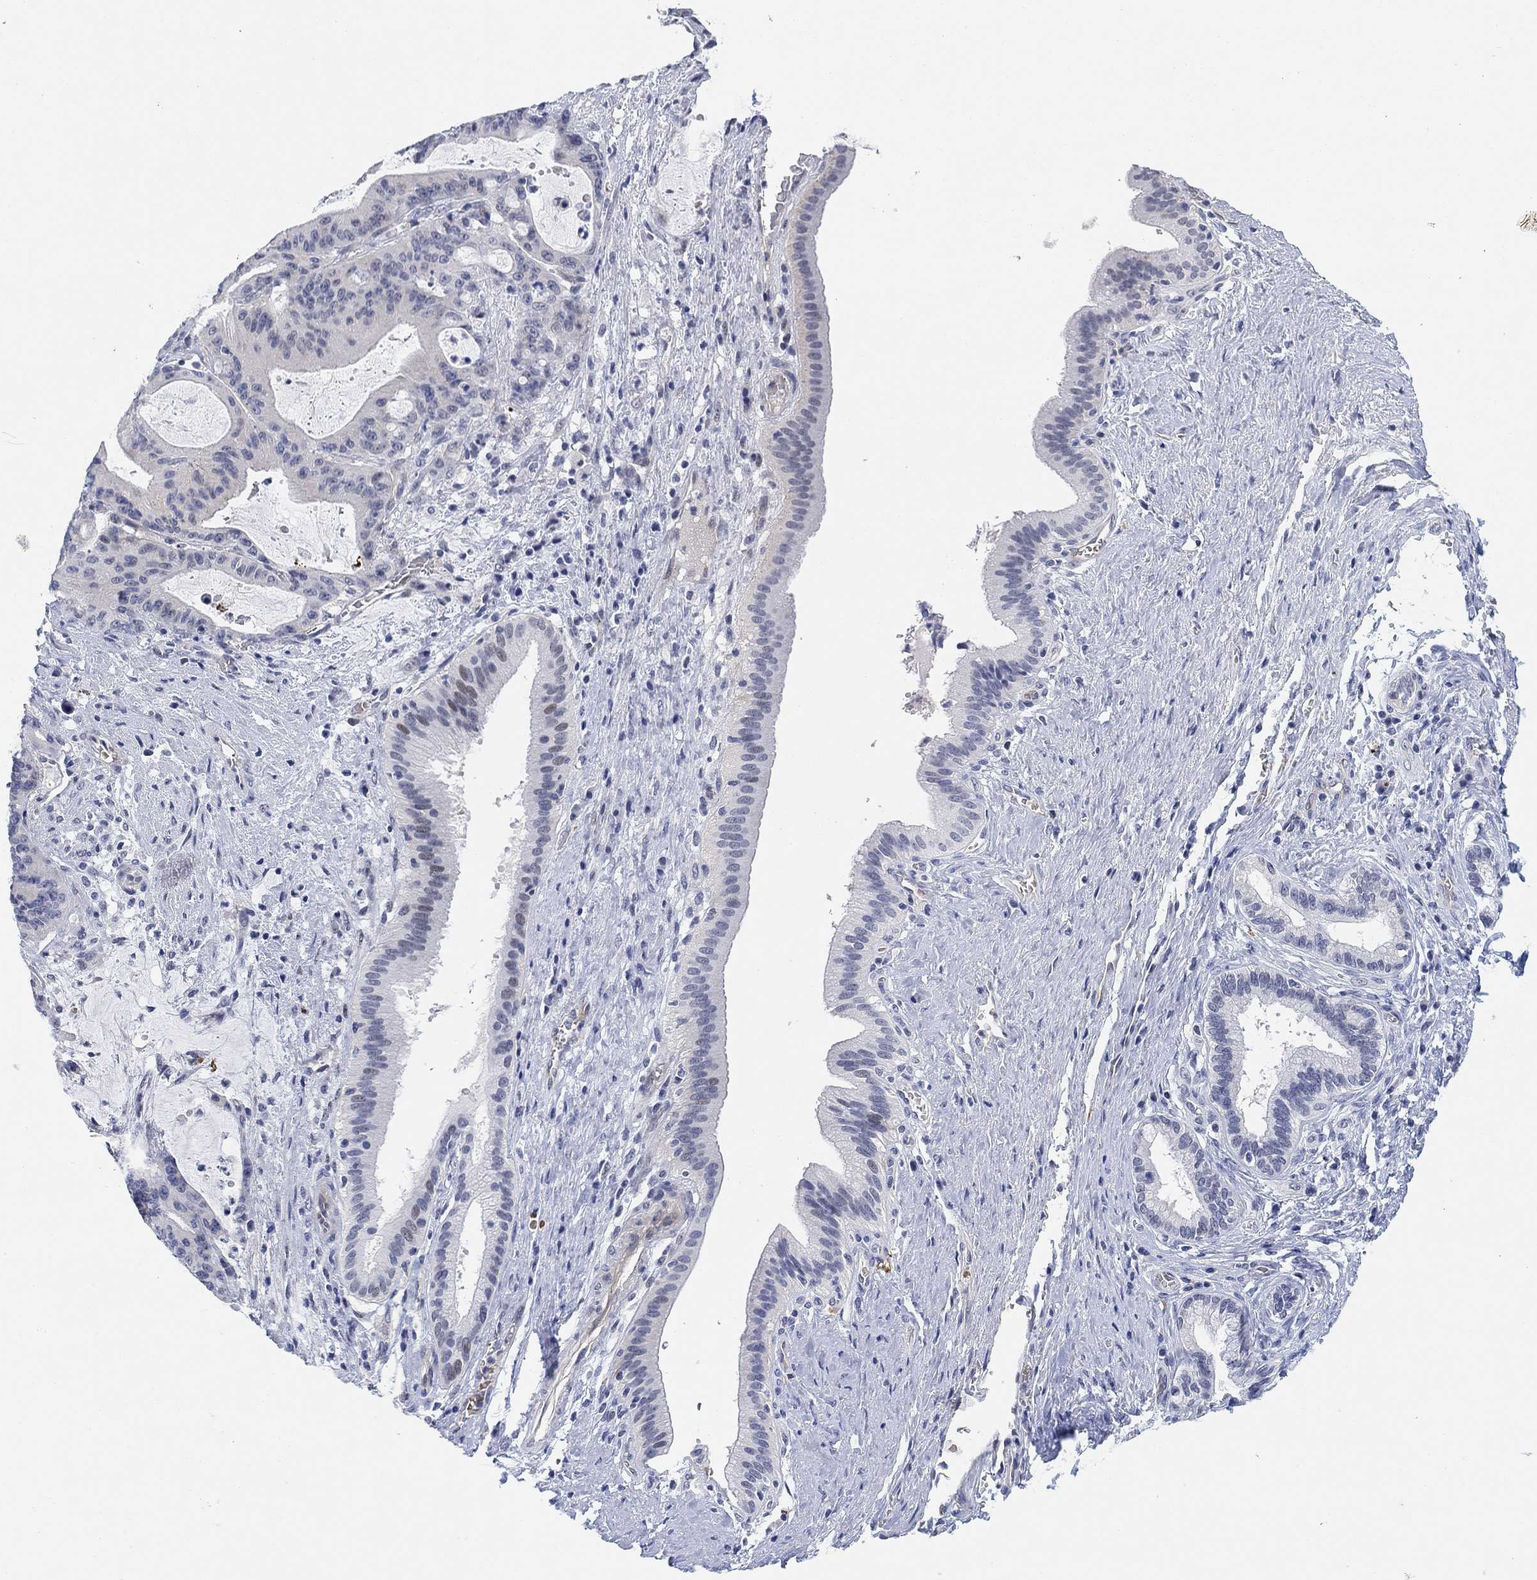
{"staining": {"intensity": "negative", "quantity": "none", "location": "none"}, "tissue": "liver cancer", "cell_type": "Tumor cells", "image_type": "cancer", "snomed": [{"axis": "morphology", "description": "Cholangiocarcinoma"}, {"axis": "topography", "description": "Liver"}], "caption": "Immunohistochemical staining of cholangiocarcinoma (liver) reveals no significant positivity in tumor cells.", "gene": "PAX6", "patient": {"sex": "female", "age": 73}}